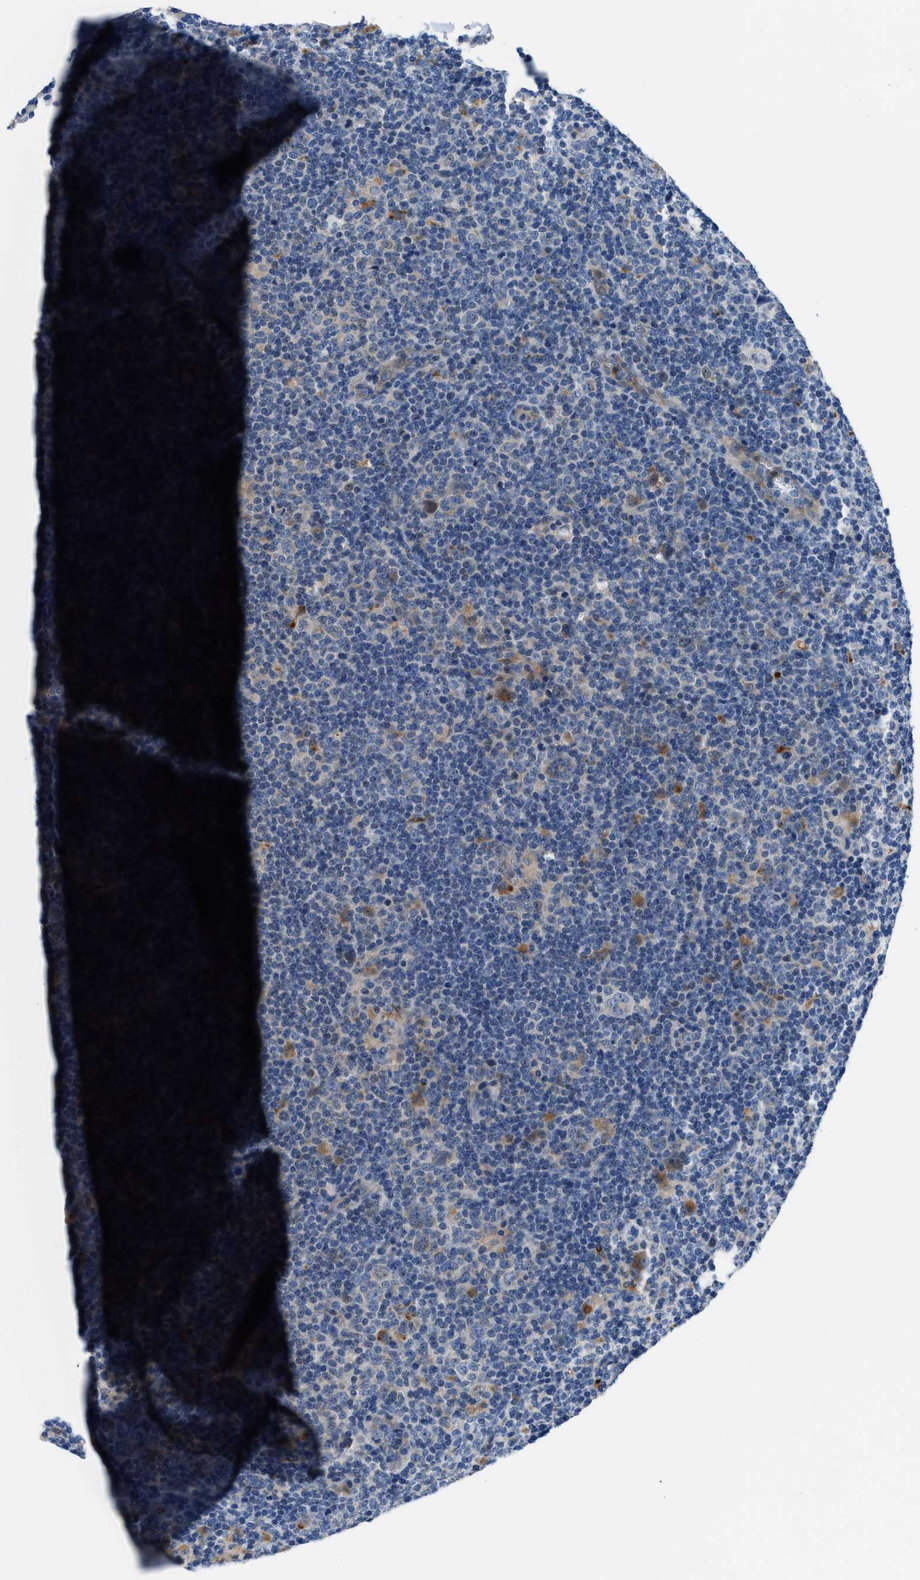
{"staining": {"intensity": "weak", "quantity": "<25%", "location": "cytoplasmic/membranous"}, "tissue": "lymphoma", "cell_type": "Tumor cells", "image_type": "cancer", "snomed": [{"axis": "morphology", "description": "Hodgkin's disease, NOS"}, {"axis": "topography", "description": "Lymph node"}], "caption": "Immunohistochemical staining of human lymphoma shows no significant staining in tumor cells. (DAB IHC, high magnification).", "gene": "ADGRE3", "patient": {"sex": "female", "age": 57}}